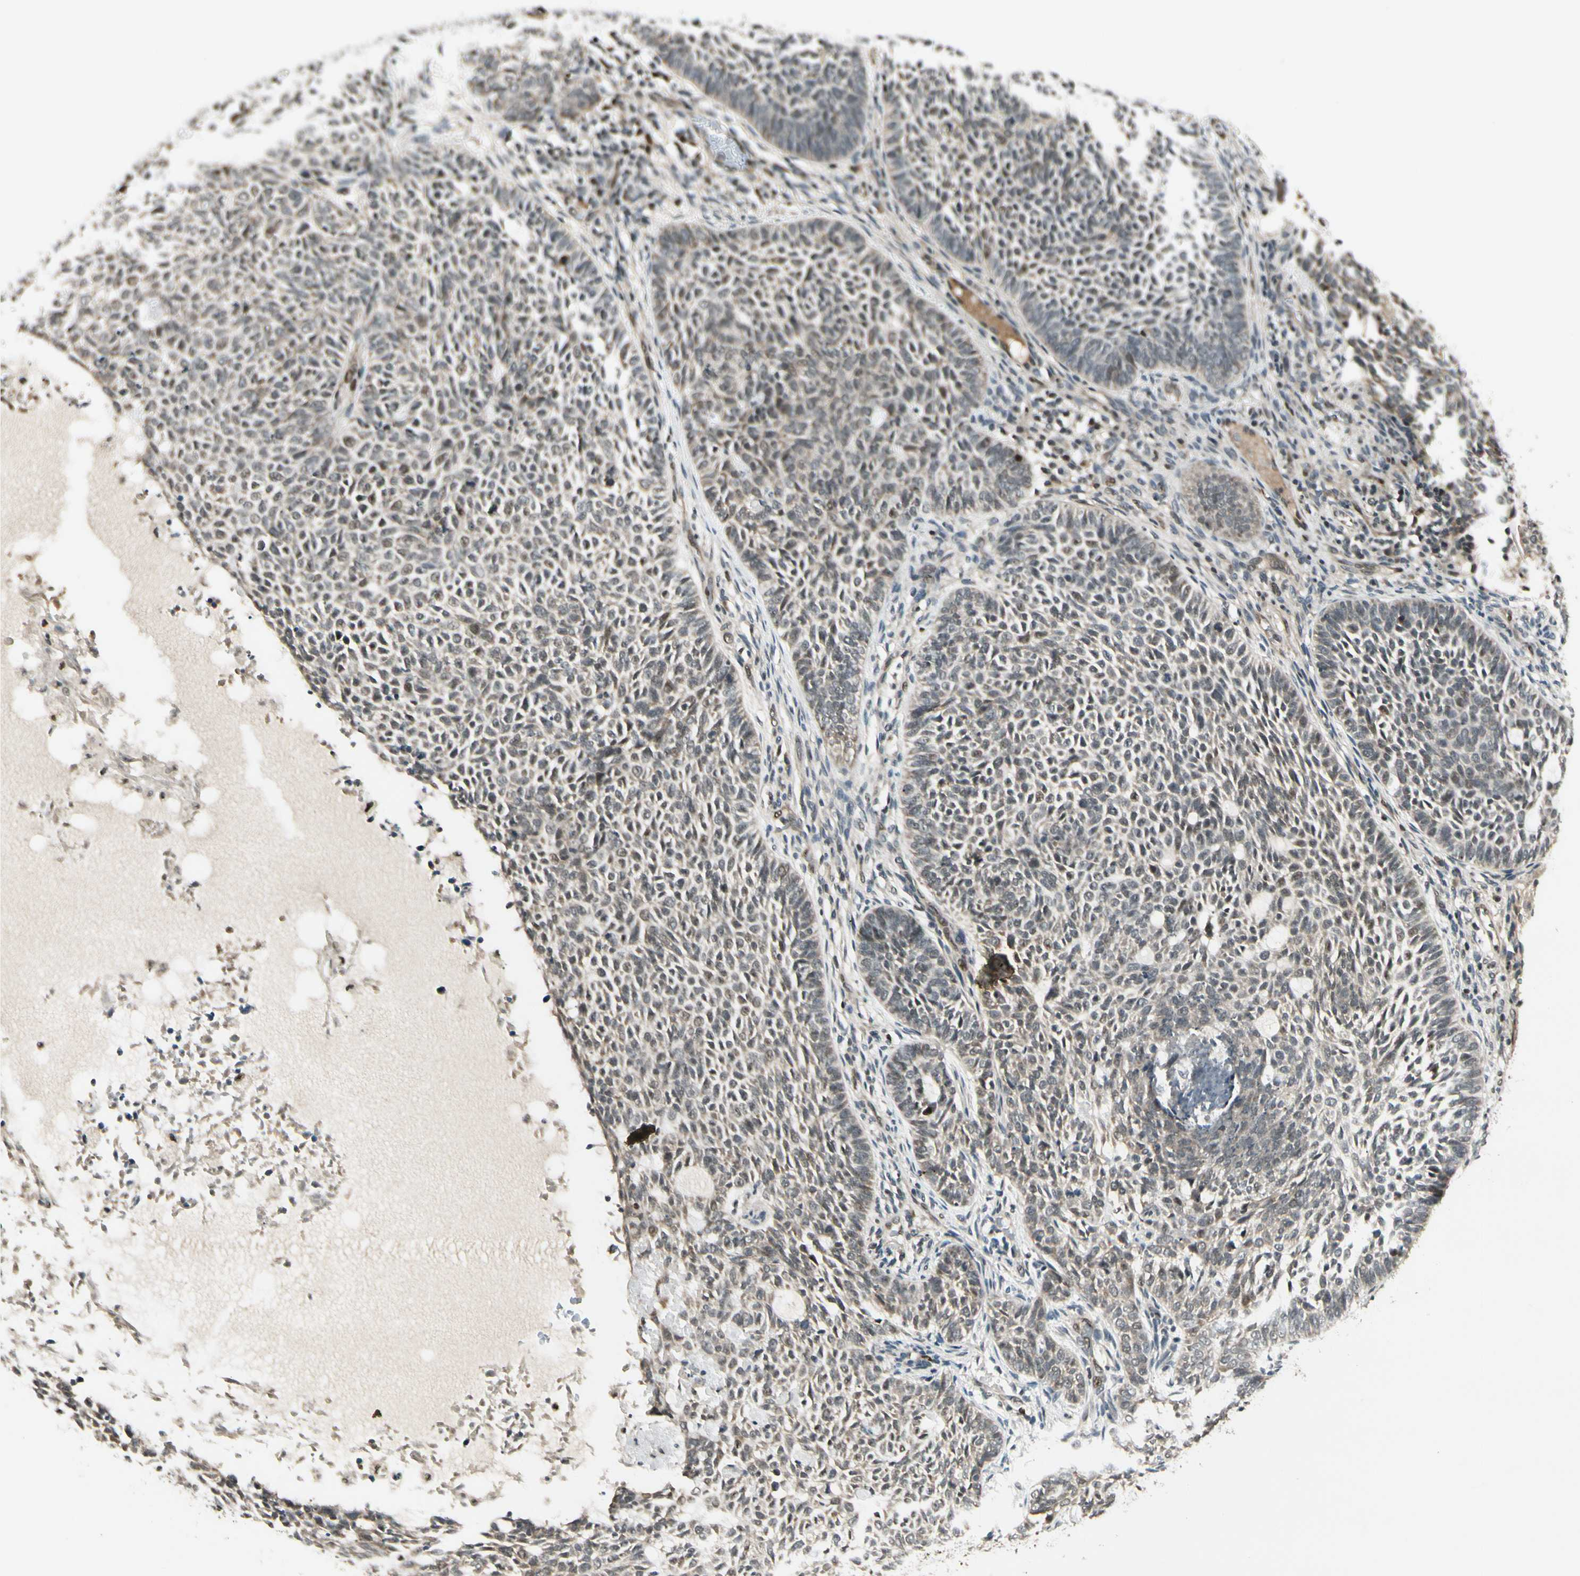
{"staining": {"intensity": "weak", "quantity": "25%-75%", "location": "cytoplasmic/membranous"}, "tissue": "skin cancer", "cell_type": "Tumor cells", "image_type": "cancer", "snomed": [{"axis": "morphology", "description": "Basal cell carcinoma"}, {"axis": "topography", "description": "Skin"}], "caption": "Skin cancer stained for a protein shows weak cytoplasmic/membranous positivity in tumor cells.", "gene": "CDK11A", "patient": {"sex": "male", "age": 87}}